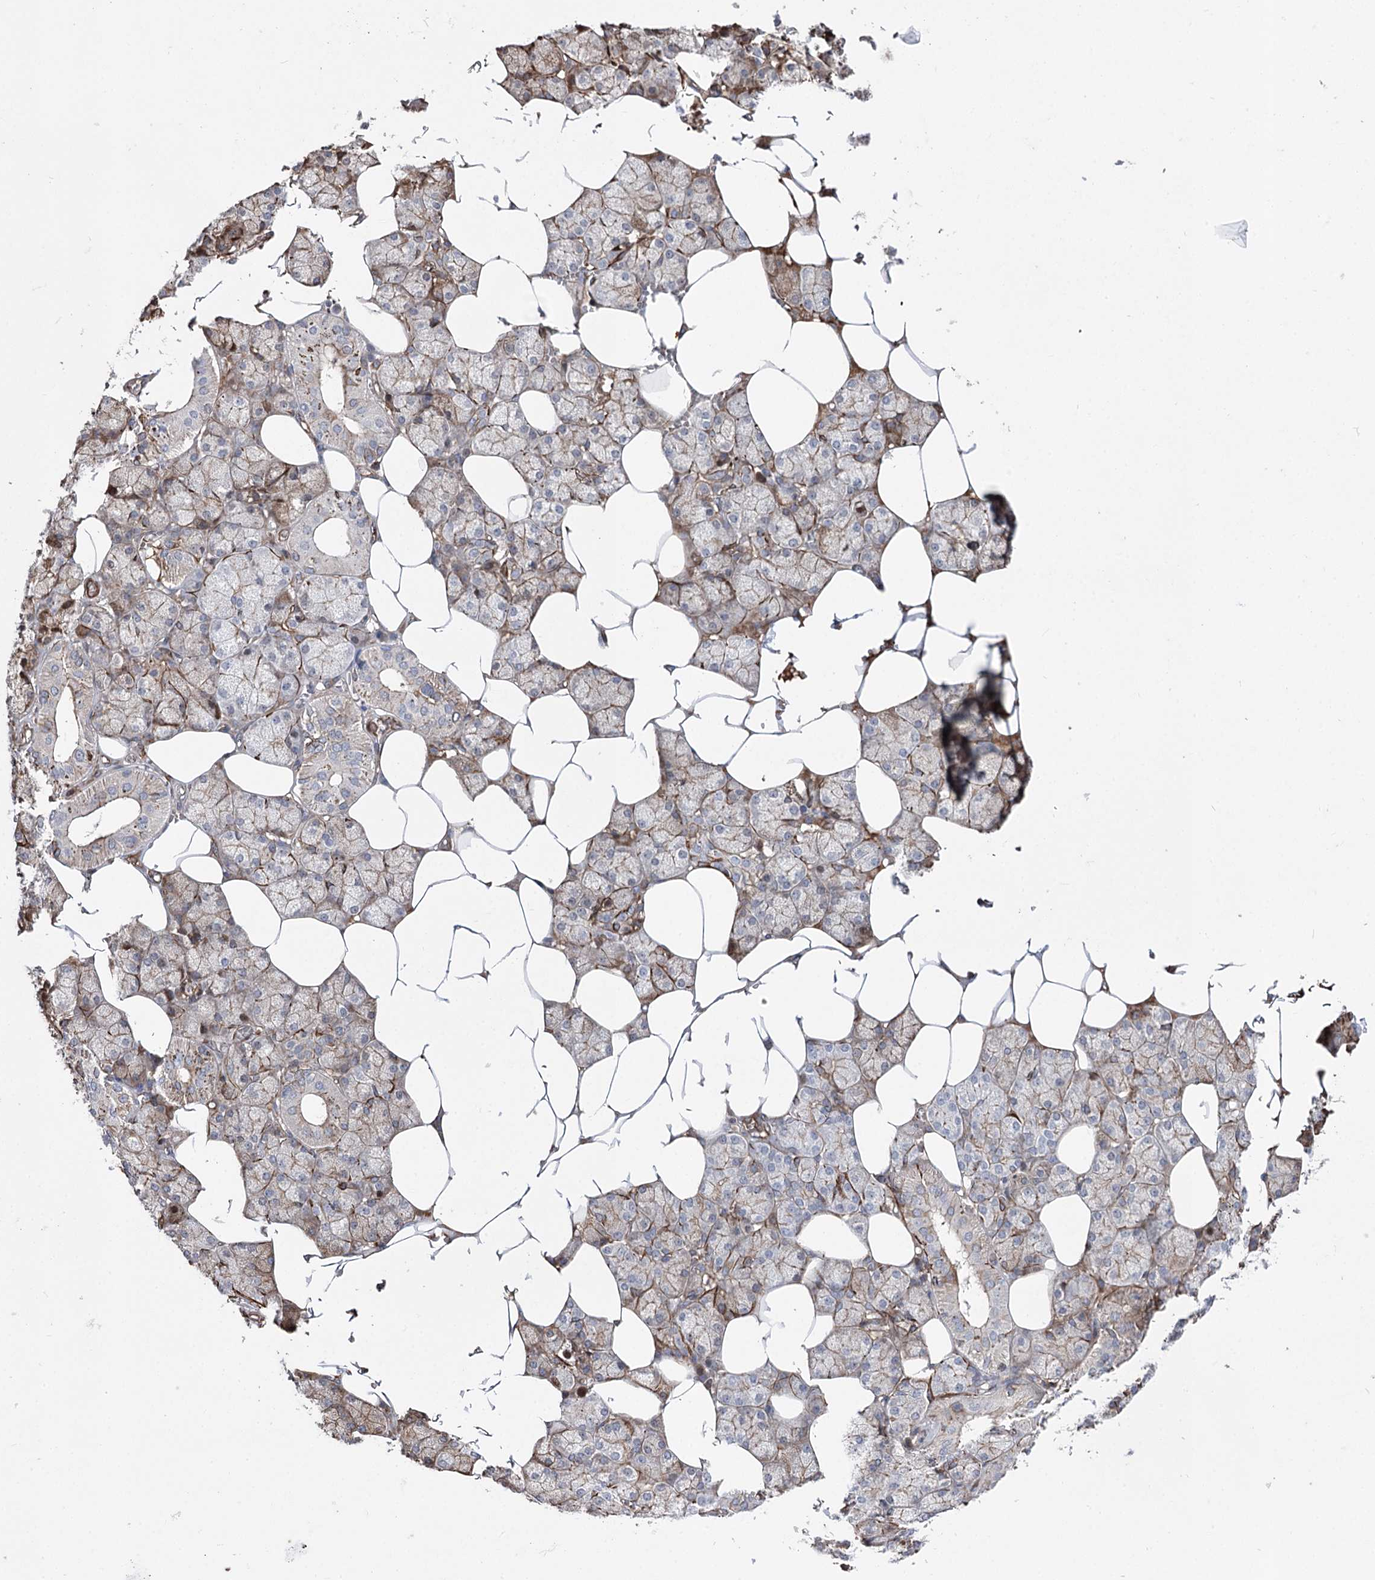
{"staining": {"intensity": "strong", "quantity": "<25%", "location": "cytoplasmic/membranous,nuclear"}, "tissue": "salivary gland", "cell_type": "Glandular cells", "image_type": "normal", "snomed": [{"axis": "morphology", "description": "Normal tissue, NOS"}, {"axis": "topography", "description": "Salivary gland"}], "caption": "Salivary gland stained with DAB immunohistochemistry exhibits medium levels of strong cytoplasmic/membranous,nuclear staining in approximately <25% of glandular cells.", "gene": "ARHGAP20", "patient": {"sex": "male", "age": 62}}